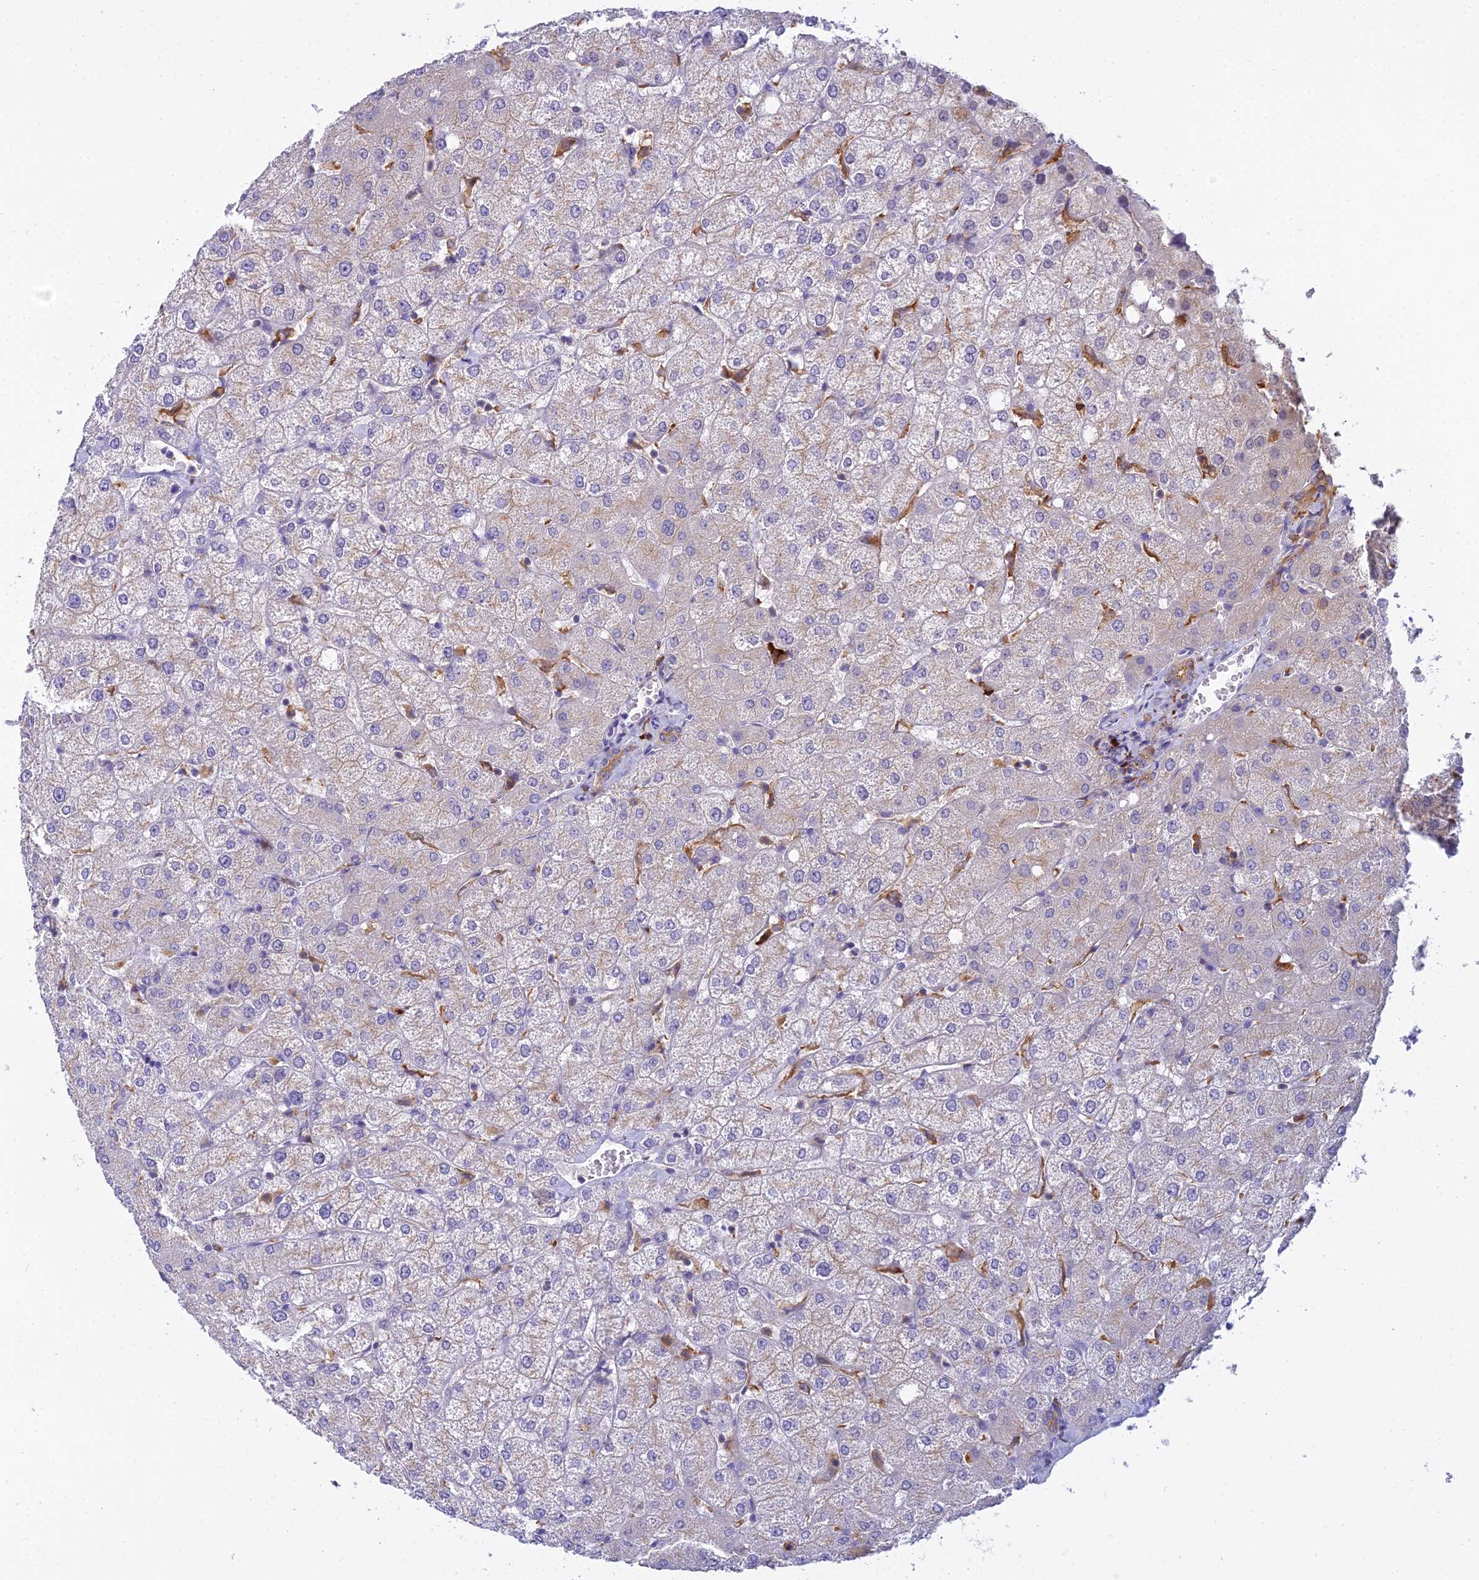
{"staining": {"intensity": "weak", "quantity": "<25%", "location": "cytoplasmic/membranous"}, "tissue": "liver", "cell_type": "Cholangiocytes", "image_type": "normal", "snomed": [{"axis": "morphology", "description": "Normal tissue, NOS"}, {"axis": "topography", "description": "Liver"}], "caption": "Cholangiocytes are negative for protein expression in unremarkable human liver. The staining was performed using DAB to visualize the protein expression in brown, while the nuclei were stained in blue with hematoxylin (Magnification: 20x).", "gene": "UBE2G1", "patient": {"sex": "female", "age": 54}}